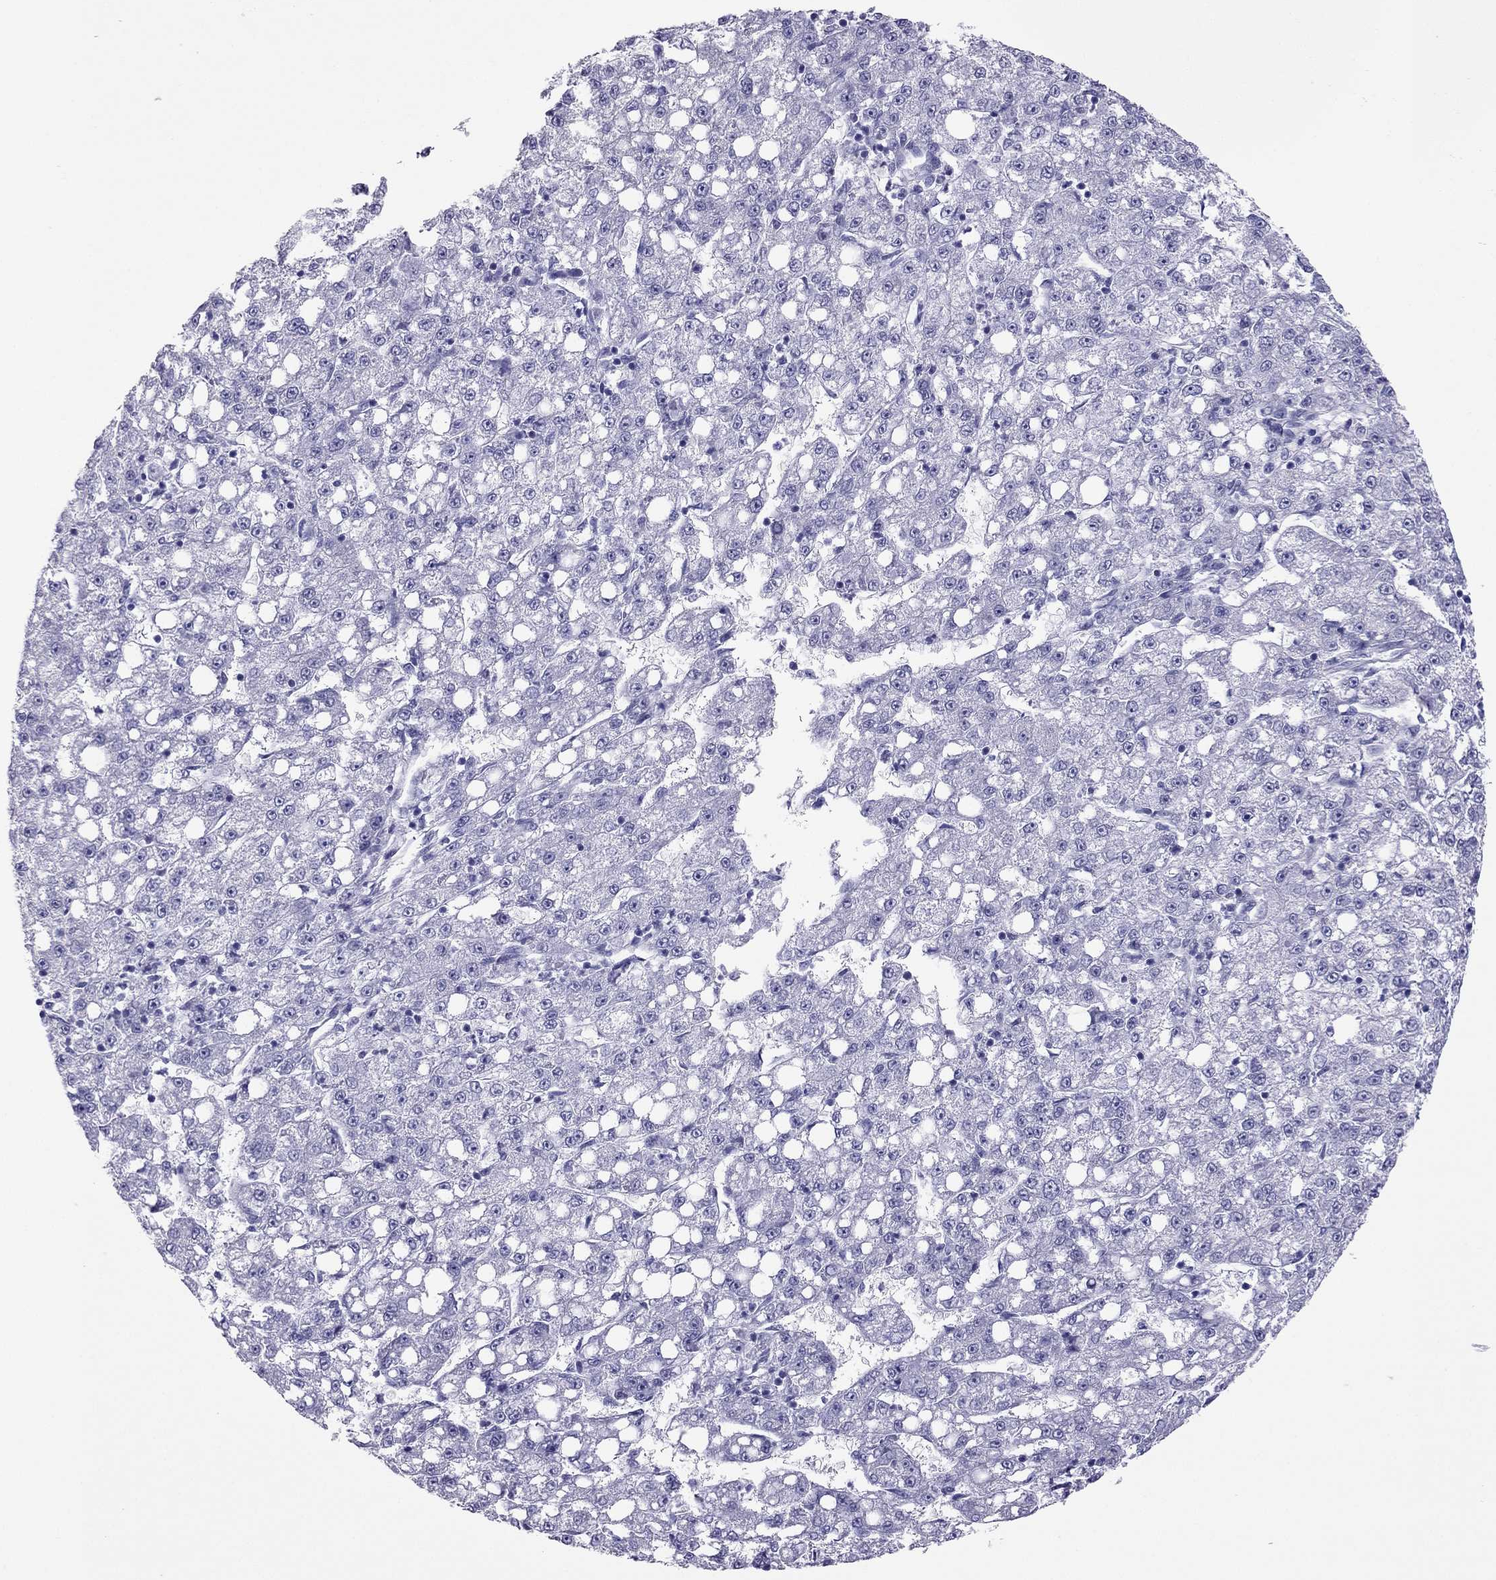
{"staining": {"intensity": "negative", "quantity": "none", "location": "none"}, "tissue": "liver cancer", "cell_type": "Tumor cells", "image_type": "cancer", "snomed": [{"axis": "morphology", "description": "Carcinoma, Hepatocellular, NOS"}, {"axis": "topography", "description": "Liver"}], "caption": "Immunohistochemistry of liver cancer shows no expression in tumor cells.", "gene": "PDE6A", "patient": {"sex": "female", "age": 65}}